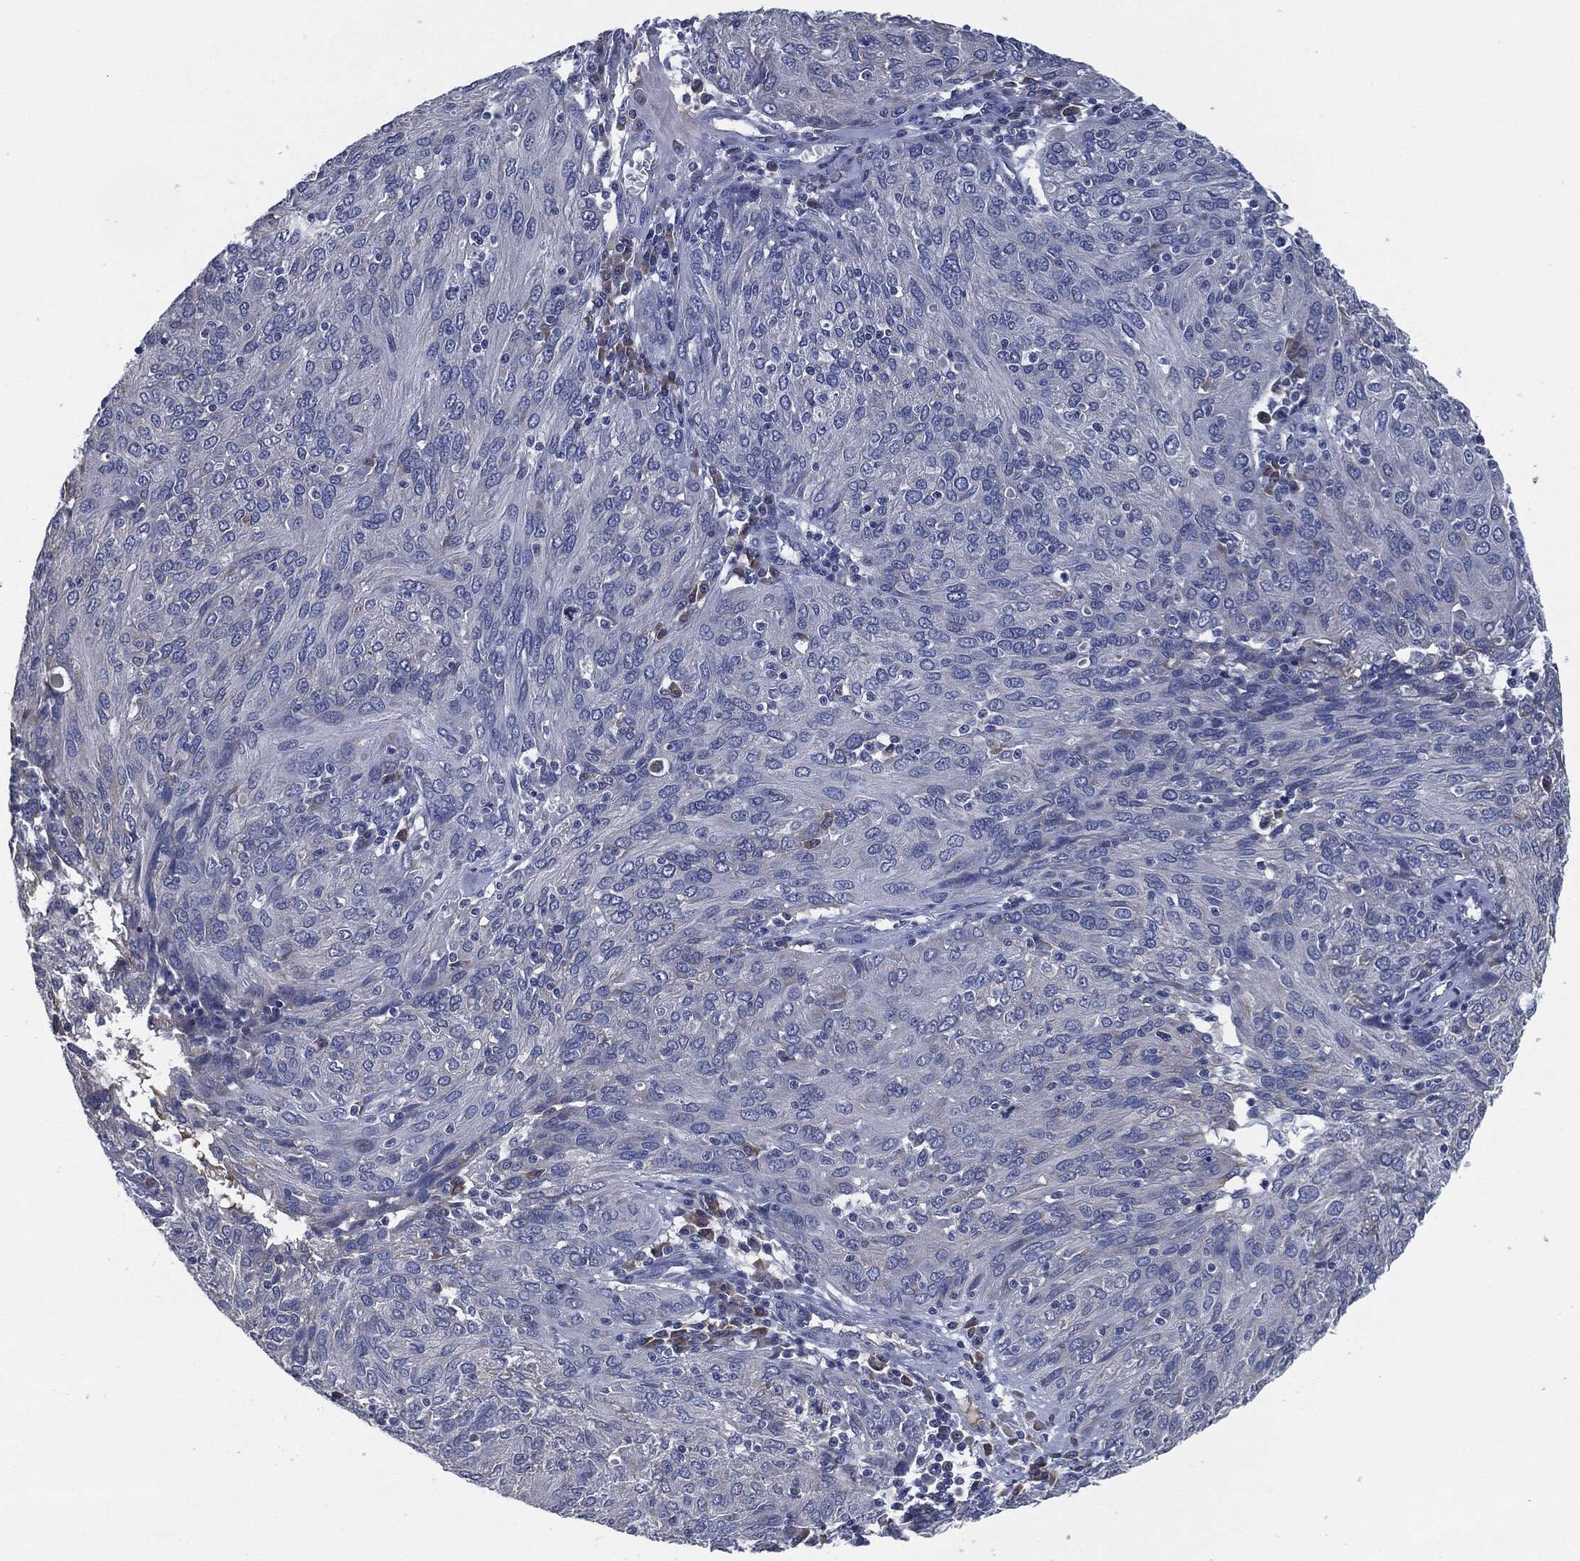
{"staining": {"intensity": "negative", "quantity": "none", "location": "none"}, "tissue": "ovarian cancer", "cell_type": "Tumor cells", "image_type": "cancer", "snomed": [{"axis": "morphology", "description": "Carcinoma, endometroid"}, {"axis": "topography", "description": "Ovary"}], "caption": "Photomicrograph shows no protein positivity in tumor cells of ovarian endometroid carcinoma tissue.", "gene": "IL2RG", "patient": {"sex": "female", "age": 50}}